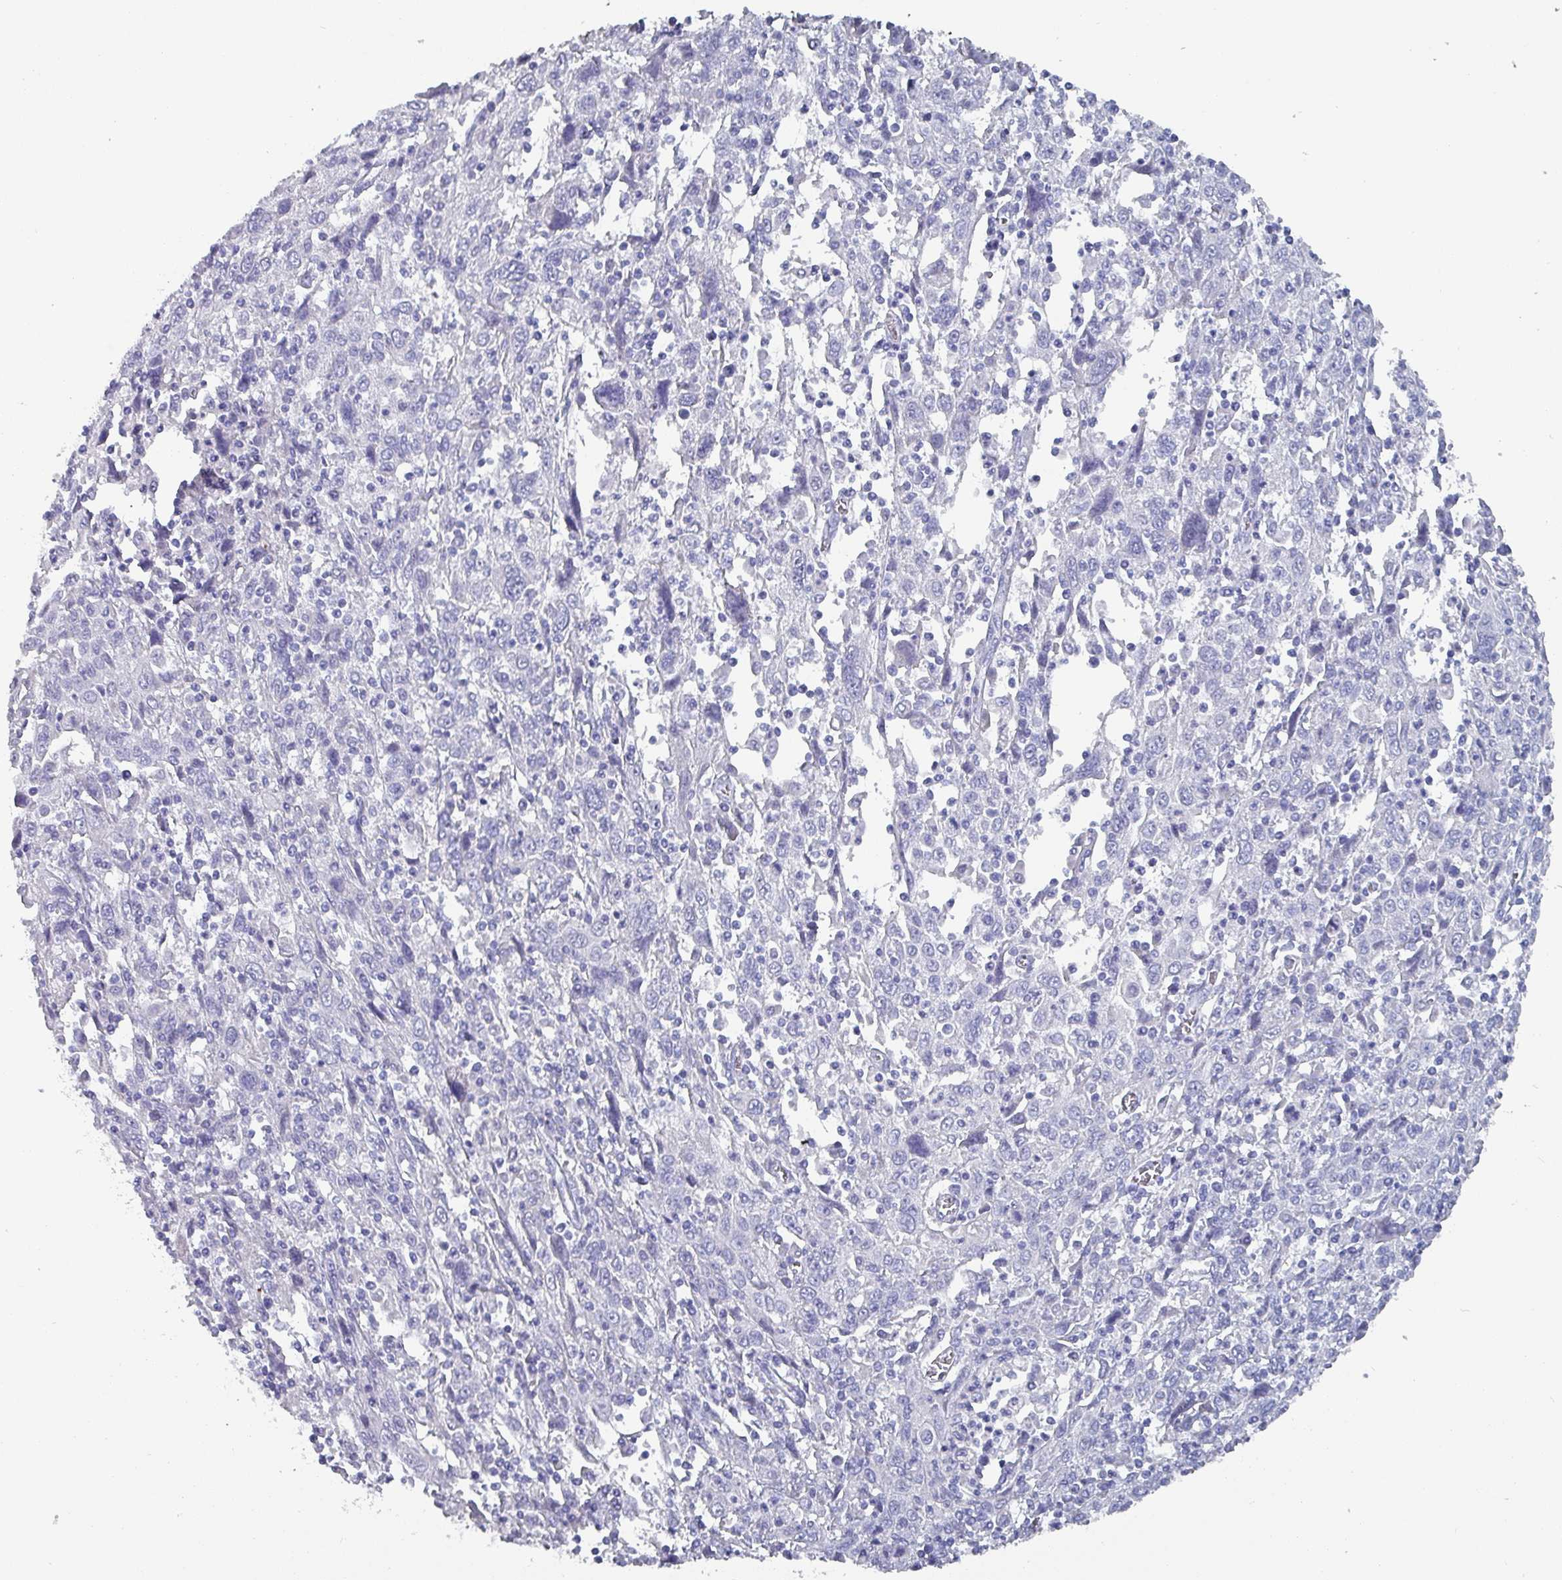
{"staining": {"intensity": "negative", "quantity": "none", "location": "none"}, "tissue": "cervical cancer", "cell_type": "Tumor cells", "image_type": "cancer", "snomed": [{"axis": "morphology", "description": "Squamous cell carcinoma, NOS"}, {"axis": "topography", "description": "Cervix"}], "caption": "Immunohistochemistry (IHC) histopathology image of neoplastic tissue: cervical squamous cell carcinoma stained with DAB exhibits no significant protein positivity in tumor cells. (Brightfield microscopy of DAB immunohistochemistry at high magnification).", "gene": "INS-IGF2", "patient": {"sex": "female", "age": 46}}